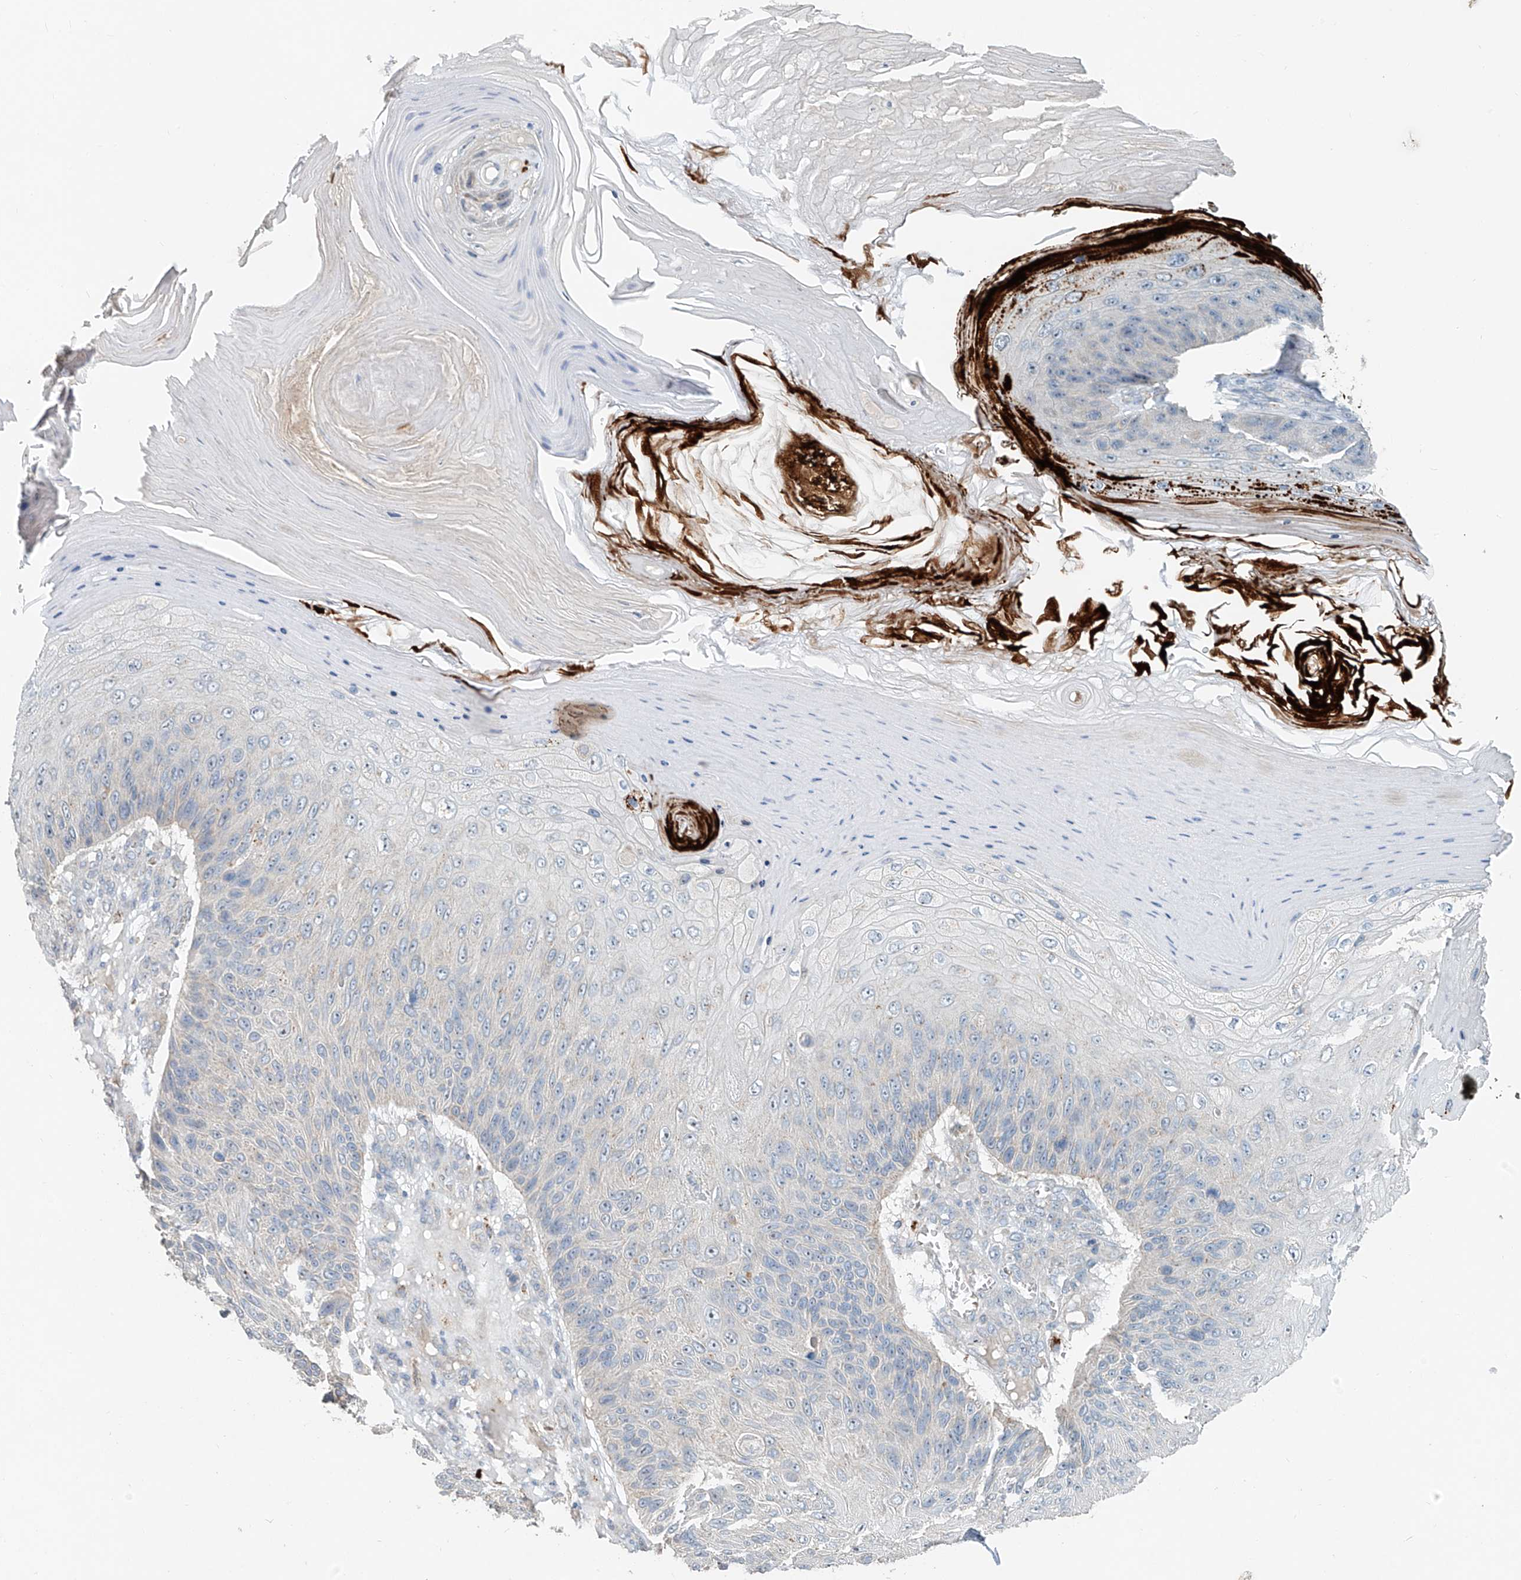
{"staining": {"intensity": "negative", "quantity": "none", "location": "none"}, "tissue": "skin cancer", "cell_type": "Tumor cells", "image_type": "cancer", "snomed": [{"axis": "morphology", "description": "Squamous cell carcinoma, NOS"}, {"axis": "topography", "description": "Skin"}], "caption": "The IHC histopathology image has no significant staining in tumor cells of skin cancer tissue.", "gene": "TRIM47", "patient": {"sex": "female", "age": 88}}